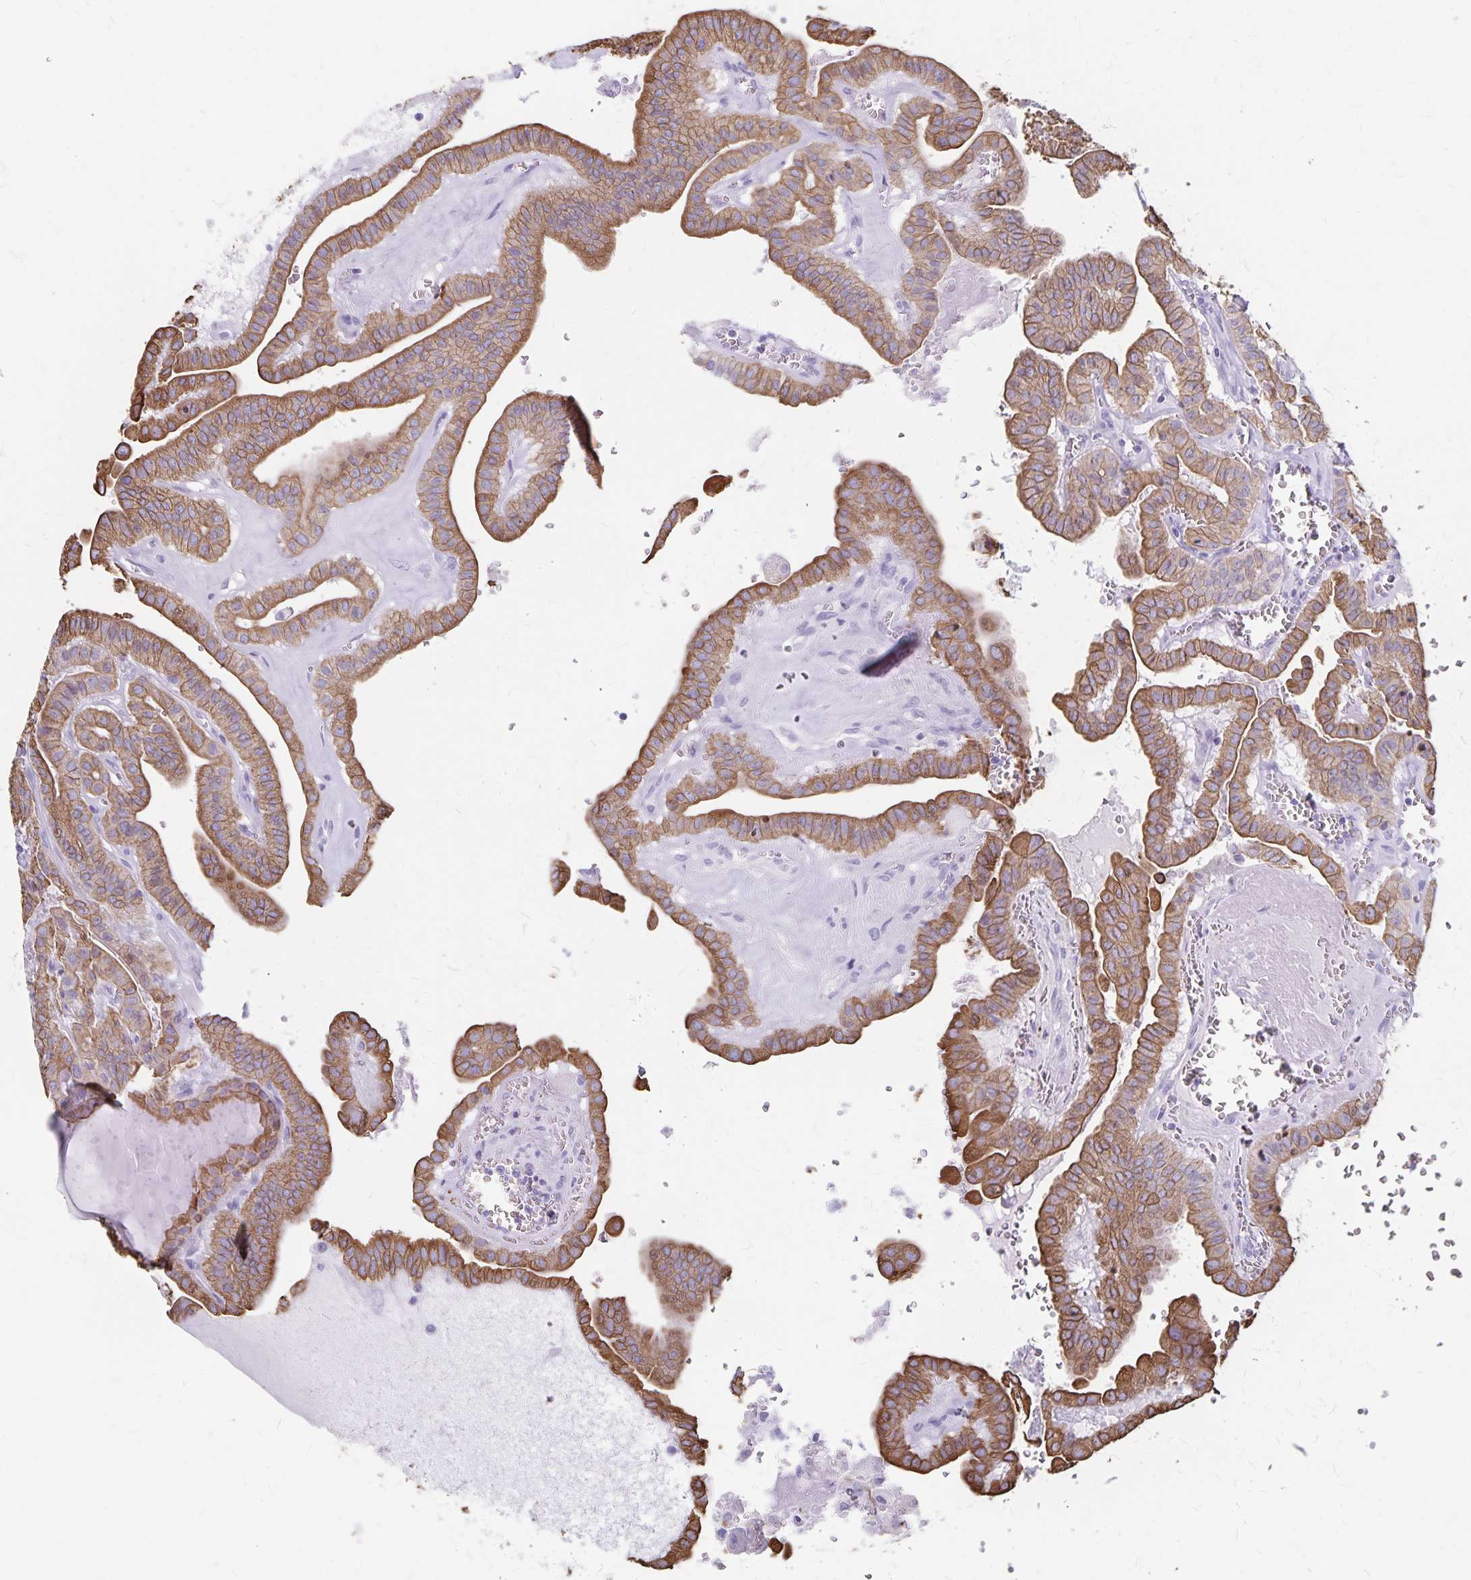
{"staining": {"intensity": "moderate", "quantity": ">75%", "location": "cytoplasmic/membranous"}, "tissue": "thyroid cancer", "cell_type": "Tumor cells", "image_type": "cancer", "snomed": [{"axis": "morphology", "description": "Papillary adenocarcinoma, NOS"}, {"axis": "topography", "description": "Thyroid gland"}], "caption": "Immunohistochemistry (IHC) histopathology image of human thyroid cancer (papillary adenocarcinoma) stained for a protein (brown), which exhibits medium levels of moderate cytoplasmic/membranous expression in about >75% of tumor cells.", "gene": "GPBAR1", "patient": {"sex": "male", "age": 52}}